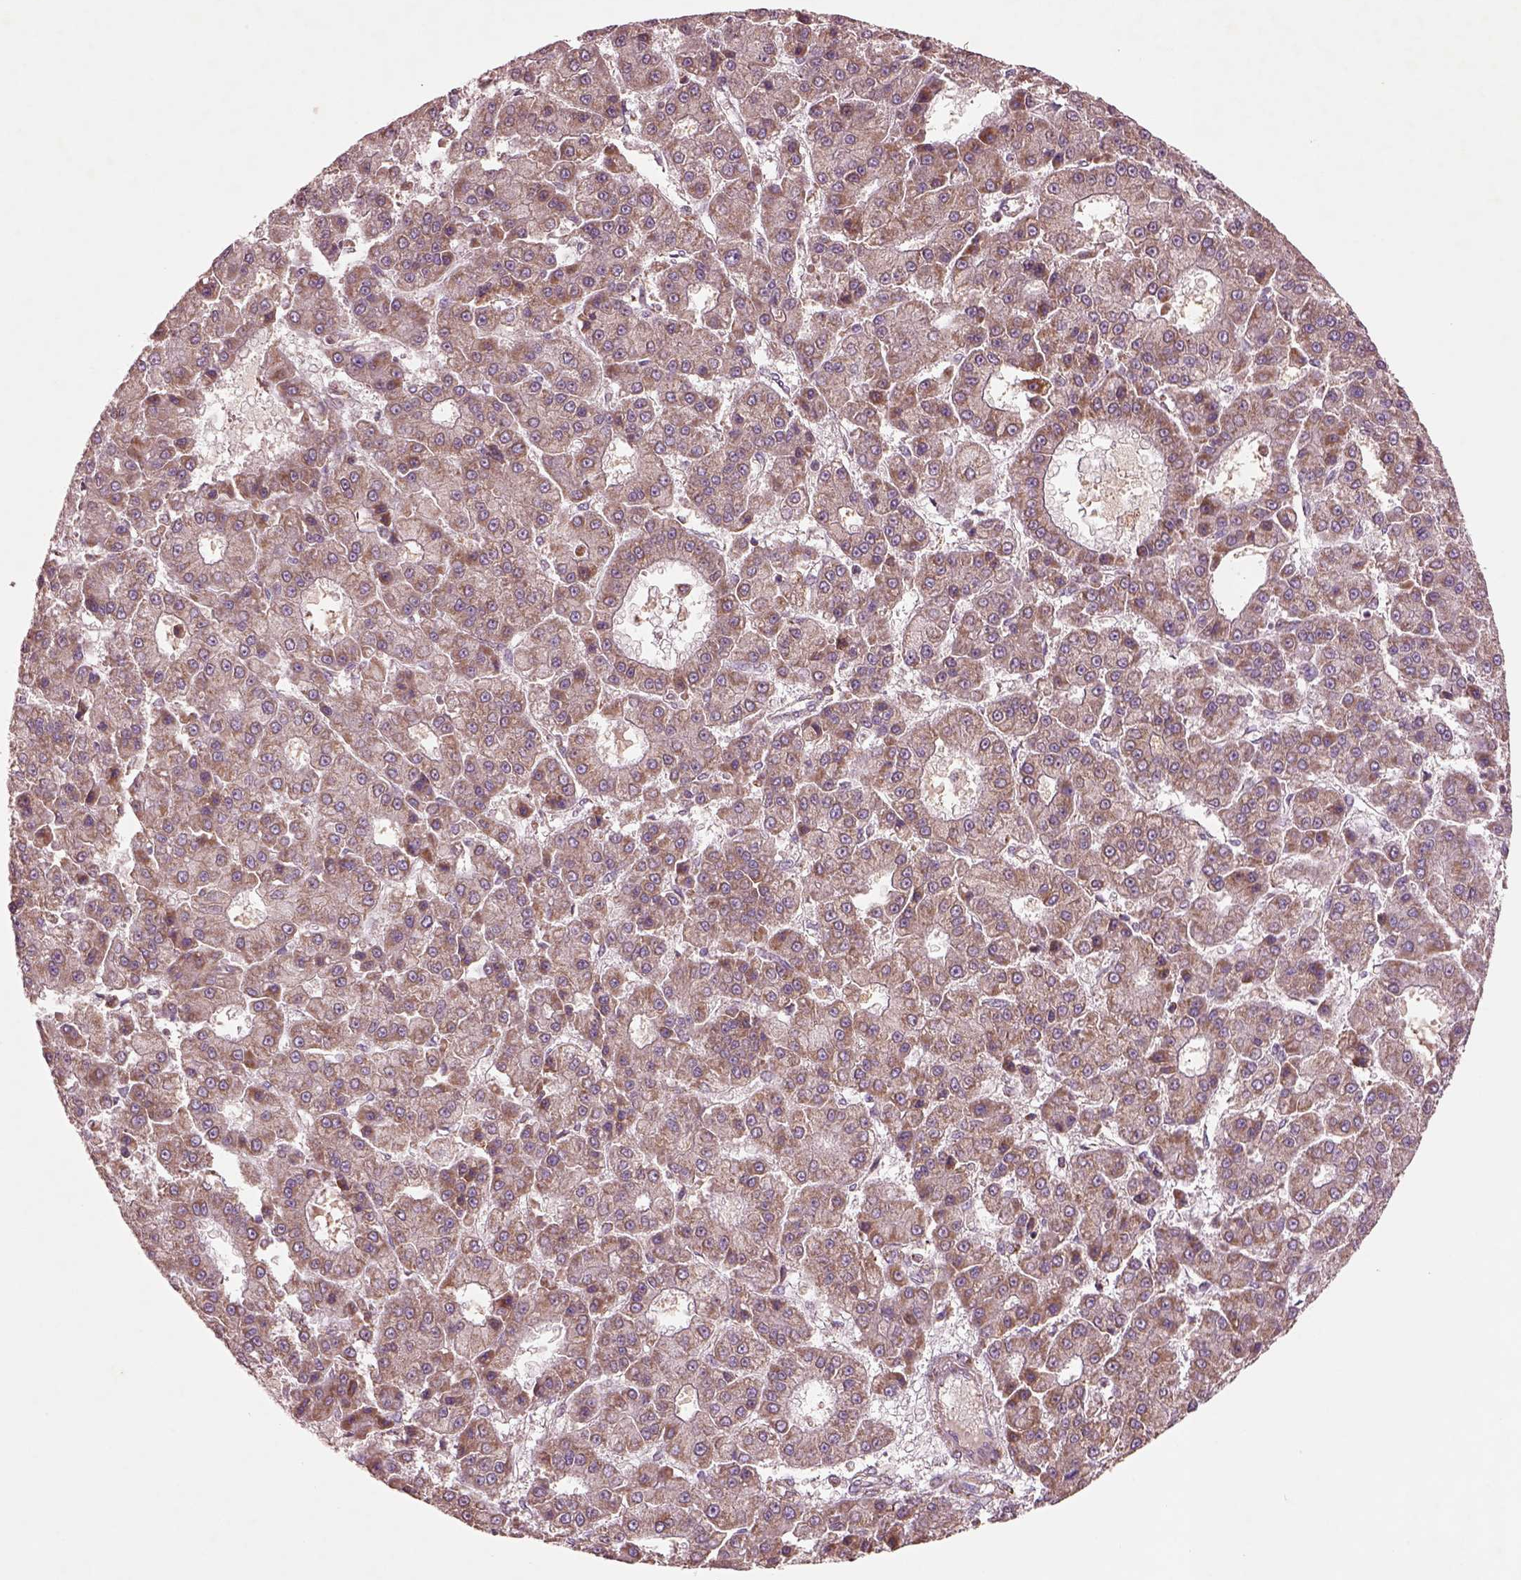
{"staining": {"intensity": "weak", "quantity": ">75%", "location": "cytoplasmic/membranous"}, "tissue": "liver cancer", "cell_type": "Tumor cells", "image_type": "cancer", "snomed": [{"axis": "morphology", "description": "Carcinoma, Hepatocellular, NOS"}, {"axis": "topography", "description": "Liver"}], "caption": "Liver cancer (hepatocellular carcinoma) stained with DAB (3,3'-diaminobenzidine) immunohistochemistry (IHC) demonstrates low levels of weak cytoplasmic/membranous positivity in about >75% of tumor cells. (DAB (3,3'-diaminobenzidine) IHC, brown staining for protein, blue staining for nuclei).", "gene": "SLC25A5", "patient": {"sex": "male", "age": 70}}